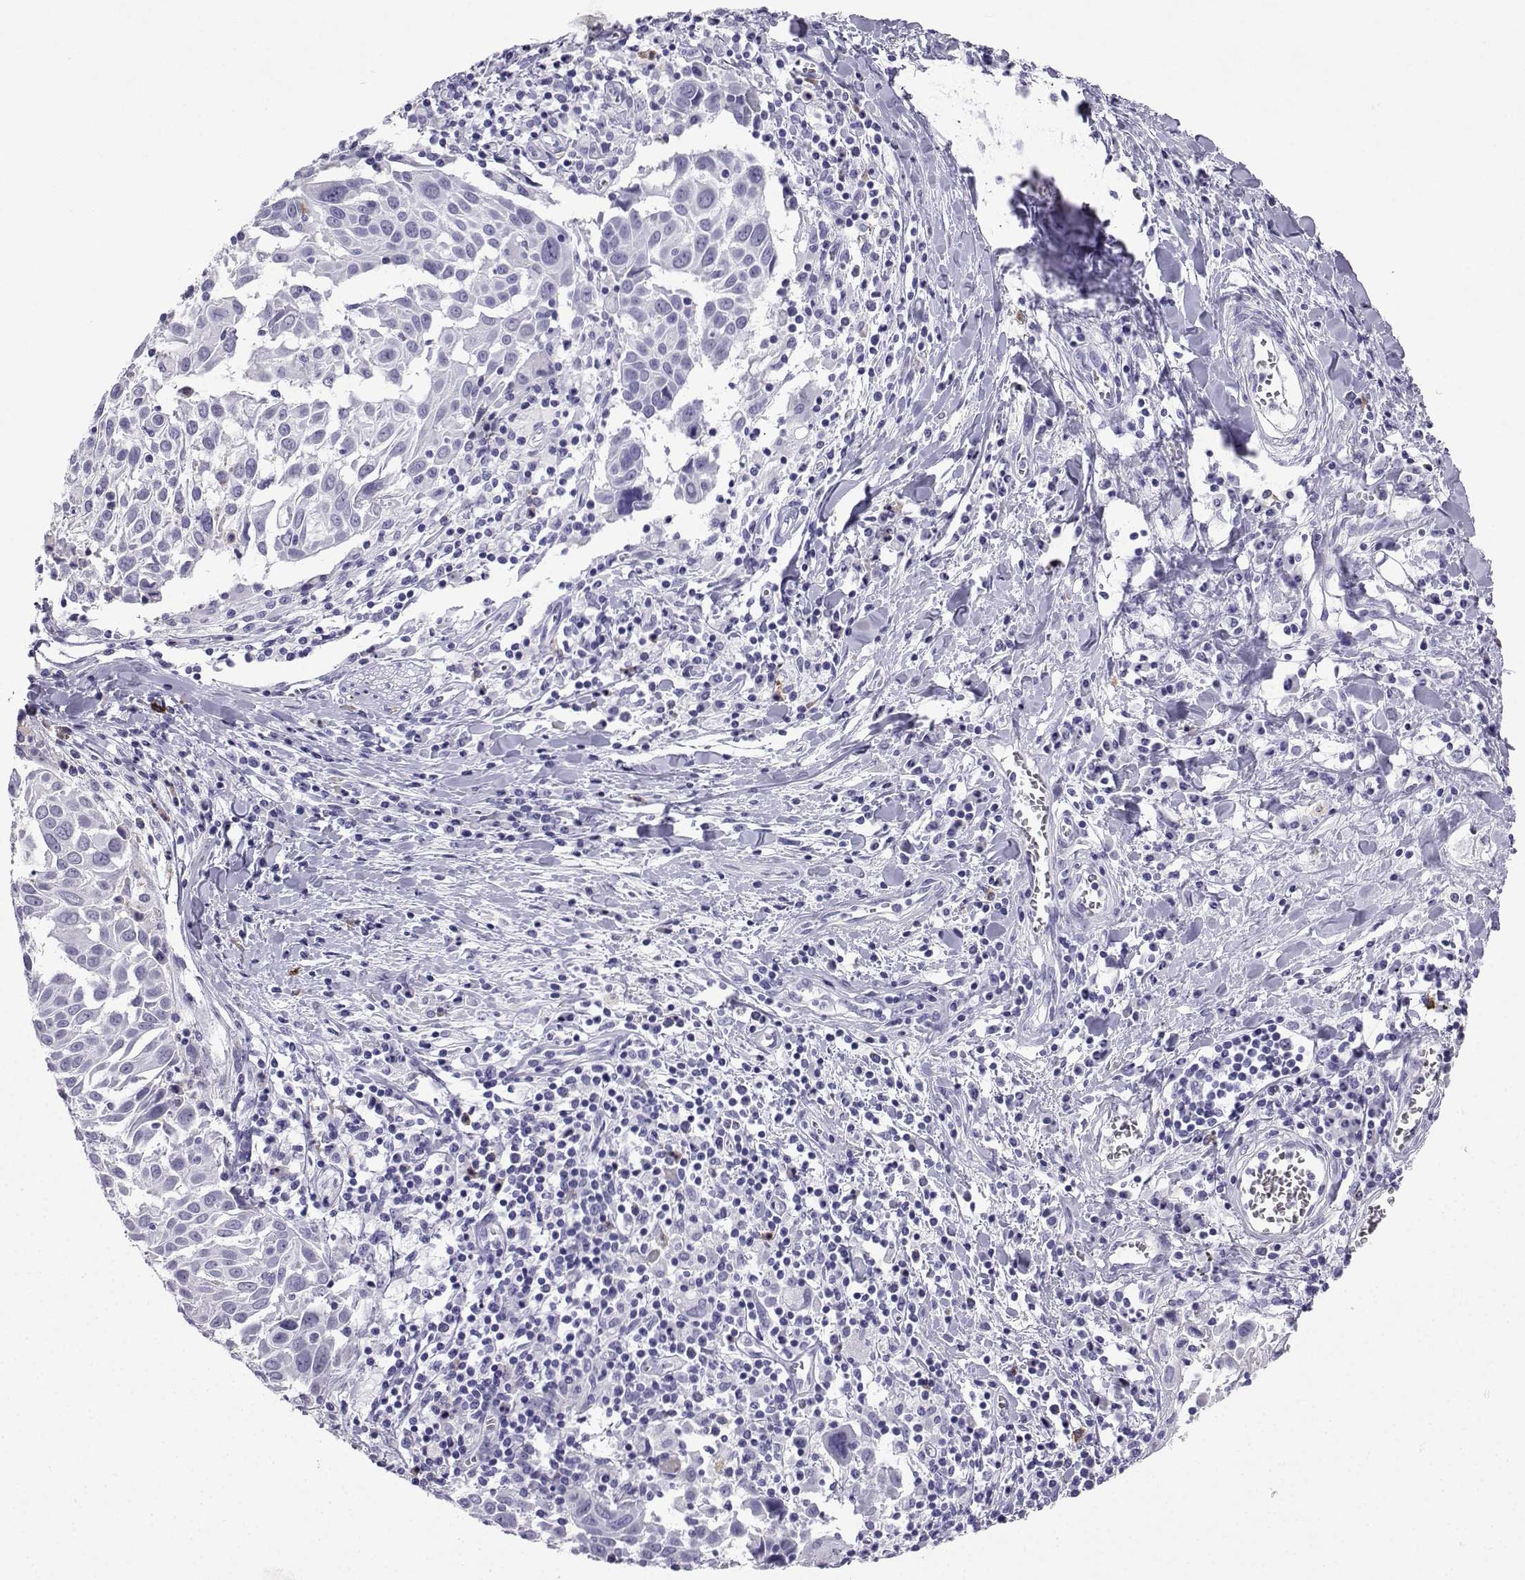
{"staining": {"intensity": "negative", "quantity": "none", "location": "none"}, "tissue": "lung cancer", "cell_type": "Tumor cells", "image_type": "cancer", "snomed": [{"axis": "morphology", "description": "Squamous cell carcinoma, NOS"}, {"axis": "topography", "description": "Lung"}], "caption": "Lung cancer stained for a protein using immunohistochemistry exhibits no expression tumor cells.", "gene": "SLC18A2", "patient": {"sex": "male", "age": 57}}